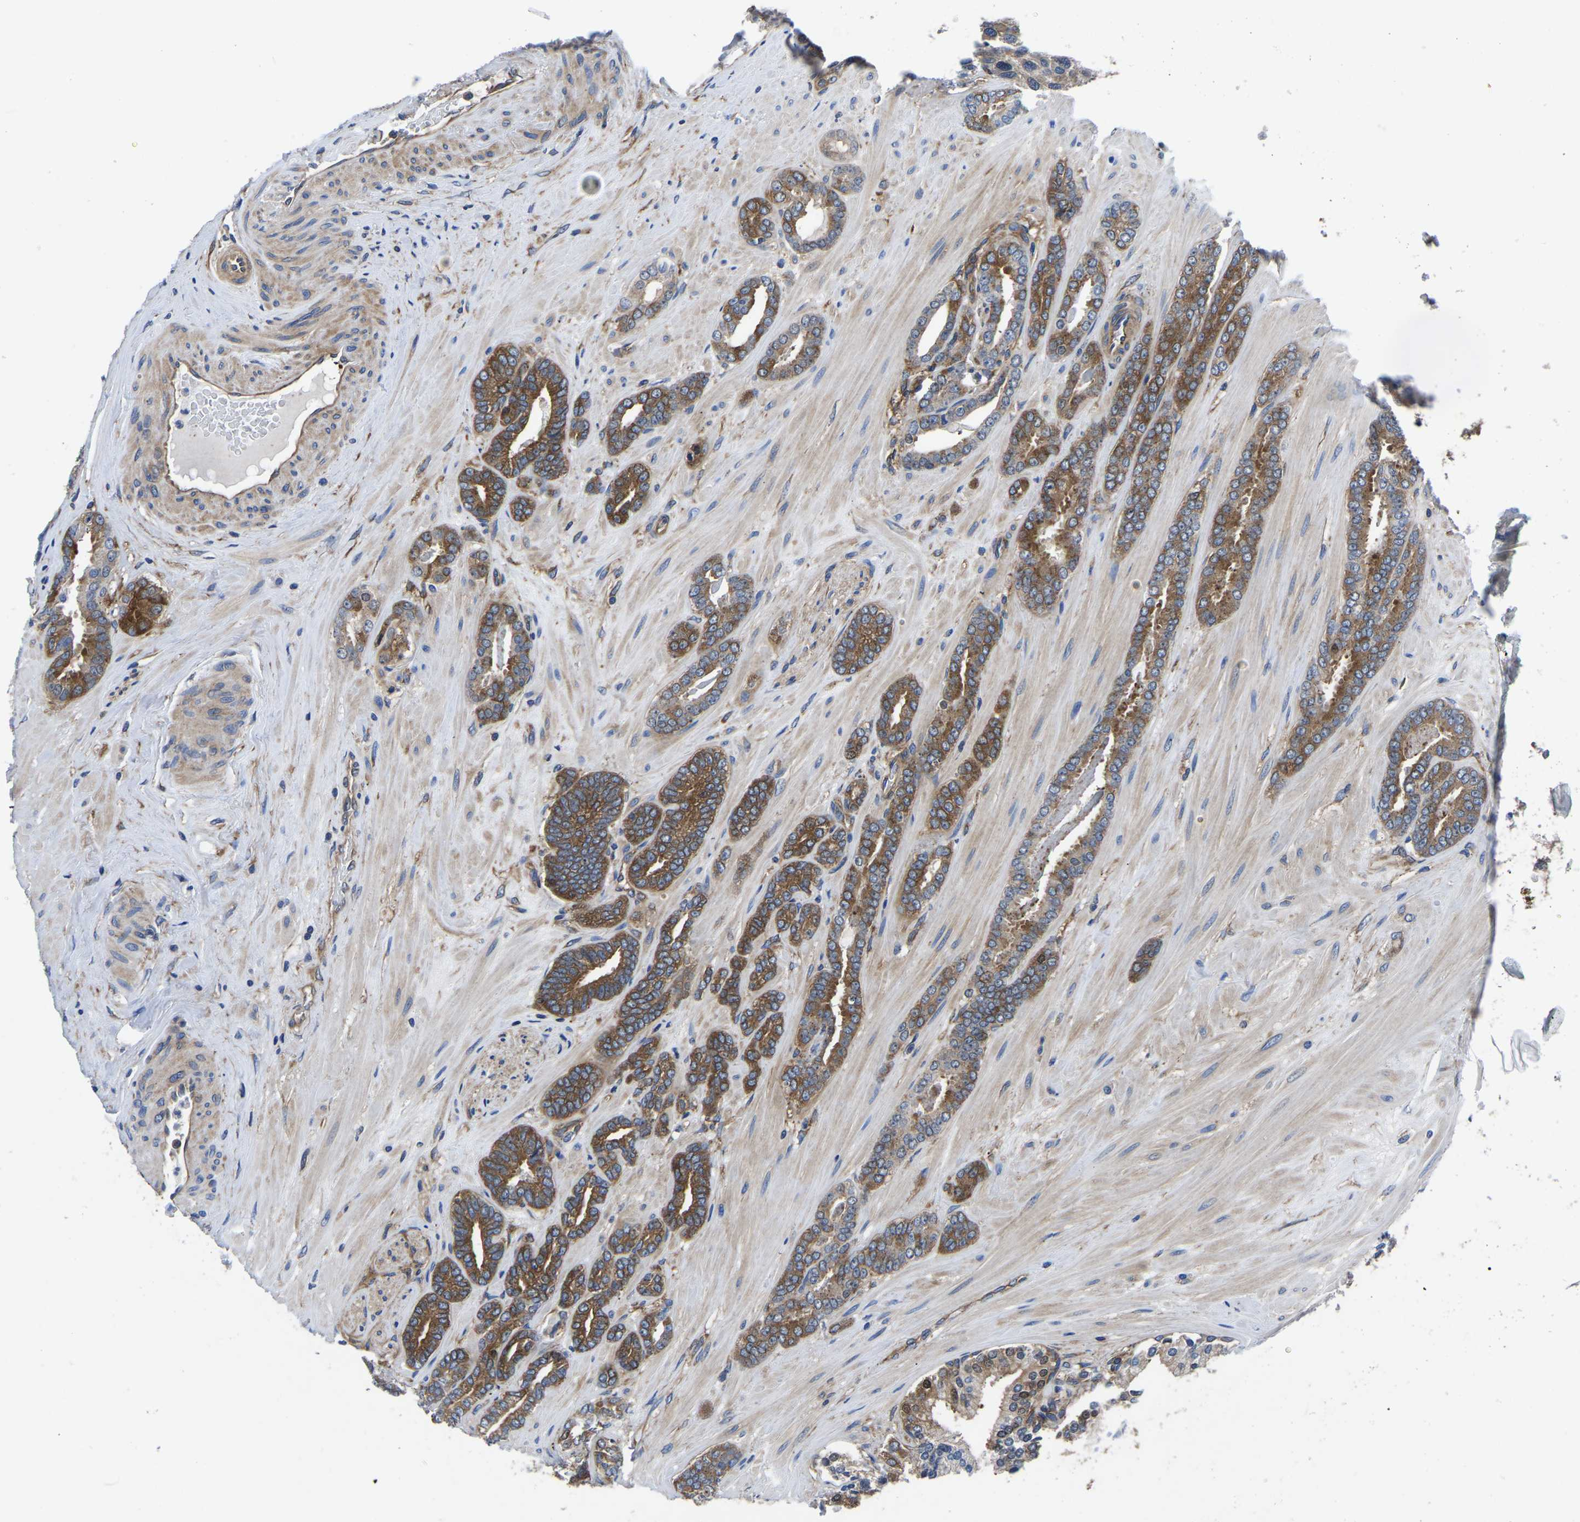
{"staining": {"intensity": "moderate", "quantity": ">75%", "location": "cytoplasmic/membranous"}, "tissue": "prostate cancer", "cell_type": "Tumor cells", "image_type": "cancer", "snomed": [{"axis": "morphology", "description": "Adenocarcinoma, Low grade"}, {"axis": "topography", "description": "Prostate"}], "caption": "The micrograph displays a brown stain indicating the presence of a protein in the cytoplasmic/membranous of tumor cells in prostate cancer (adenocarcinoma (low-grade)).", "gene": "TFG", "patient": {"sex": "male", "age": 63}}